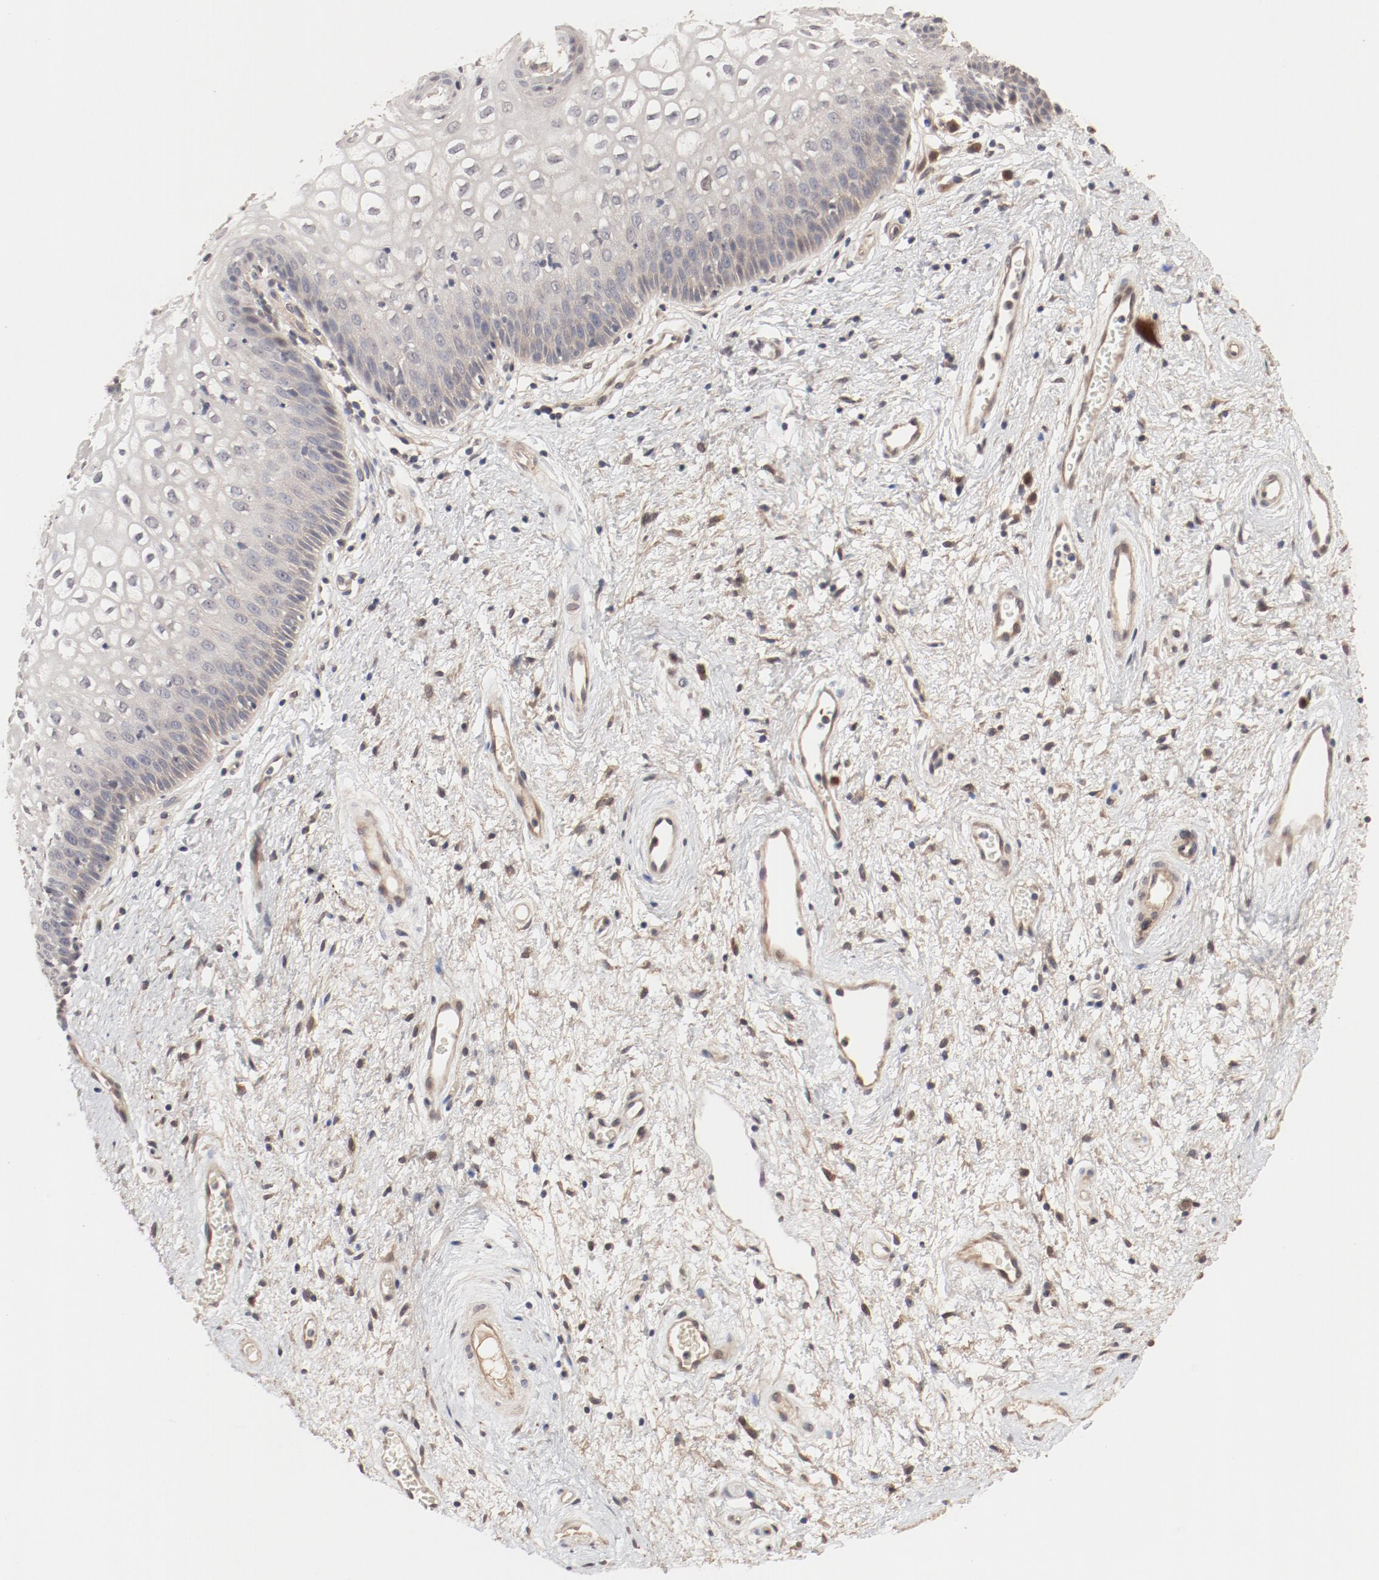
{"staining": {"intensity": "weak", "quantity": "<25%", "location": "cytoplasmic/membranous"}, "tissue": "vagina", "cell_type": "Squamous epithelial cells", "image_type": "normal", "snomed": [{"axis": "morphology", "description": "Normal tissue, NOS"}, {"axis": "topography", "description": "Vagina"}], "caption": "DAB (3,3'-diaminobenzidine) immunohistochemical staining of normal human vagina displays no significant positivity in squamous epithelial cells.", "gene": "IL3RA", "patient": {"sex": "female", "age": 34}}